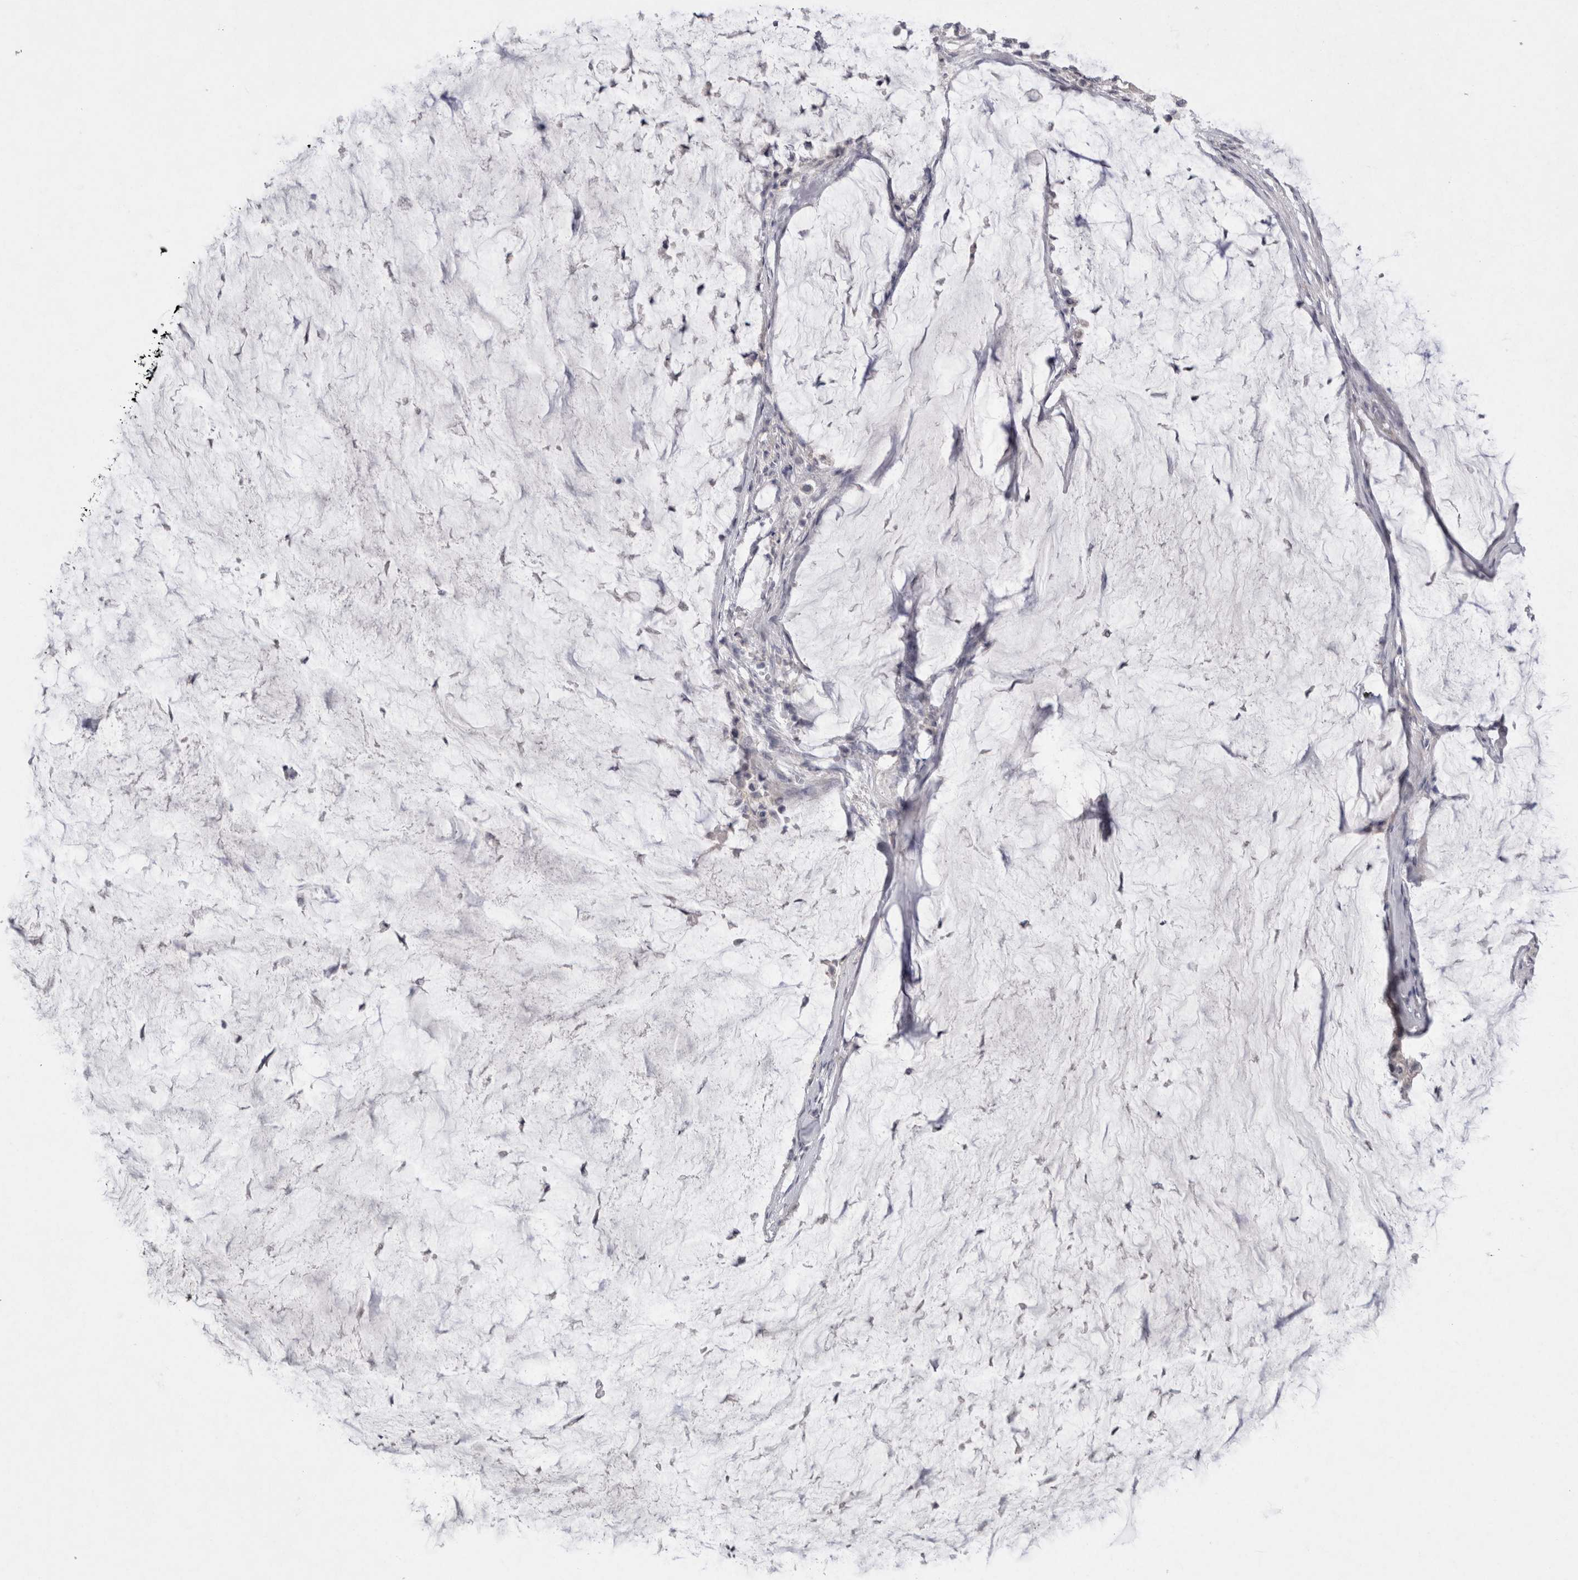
{"staining": {"intensity": "negative", "quantity": "none", "location": "none"}, "tissue": "pancreatic cancer", "cell_type": "Tumor cells", "image_type": "cancer", "snomed": [{"axis": "morphology", "description": "Adenocarcinoma, NOS"}, {"axis": "topography", "description": "Pancreas"}], "caption": "IHC micrograph of neoplastic tissue: adenocarcinoma (pancreatic) stained with DAB (3,3'-diaminobenzidine) shows no significant protein staining in tumor cells.", "gene": "LRRC40", "patient": {"sex": "male", "age": 41}}